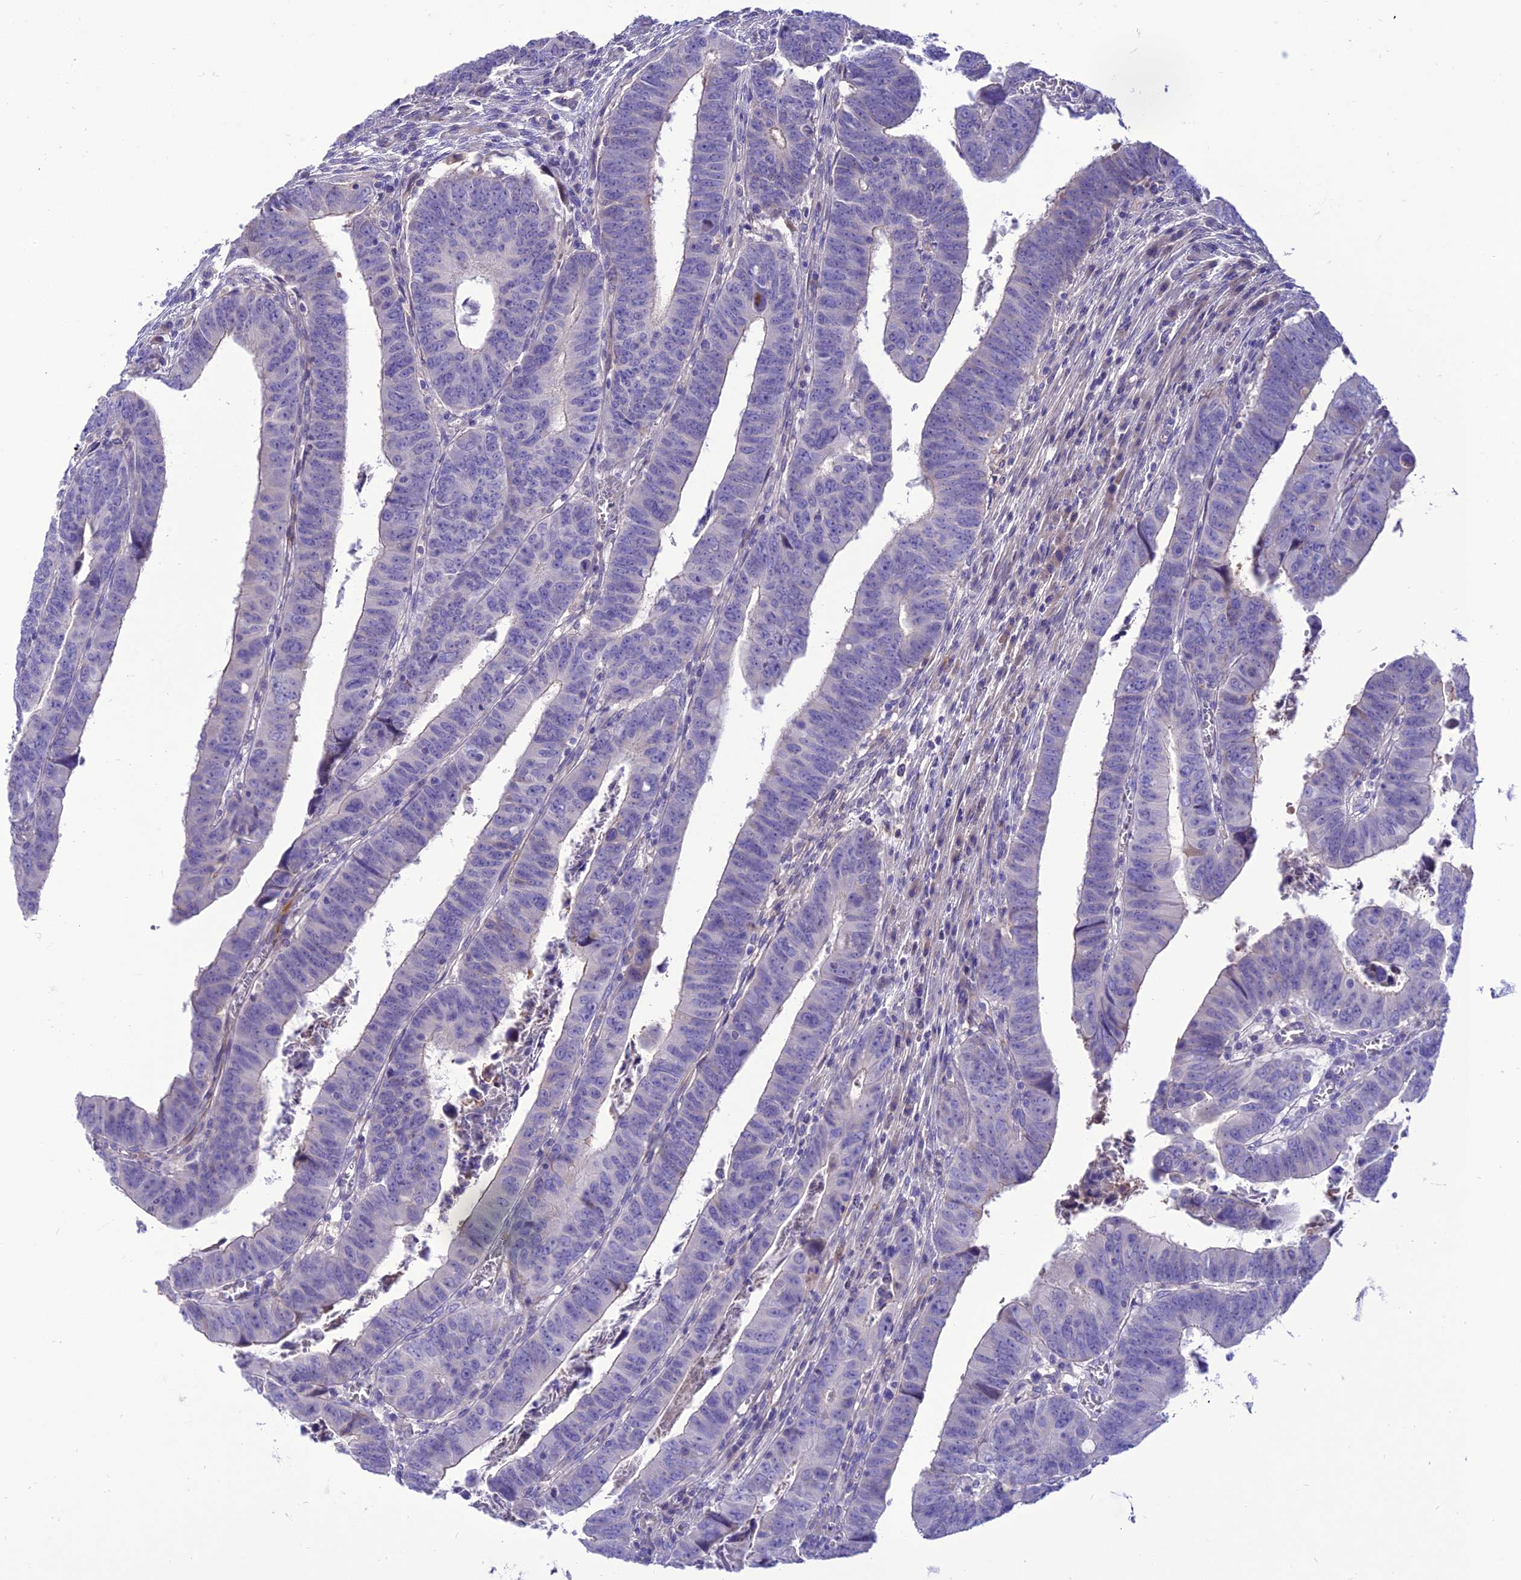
{"staining": {"intensity": "negative", "quantity": "none", "location": "none"}, "tissue": "colorectal cancer", "cell_type": "Tumor cells", "image_type": "cancer", "snomed": [{"axis": "morphology", "description": "Normal tissue, NOS"}, {"axis": "morphology", "description": "Adenocarcinoma, NOS"}, {"axis": "topography", "description": "Rectum"}], "caption": "A micrograph of adenocarcinoma (colorectal) stained for a protein exhibits no brown staining in tumor cells.", "gene": "TEKT3", "patient": {"sex": "female", "age": 65}}